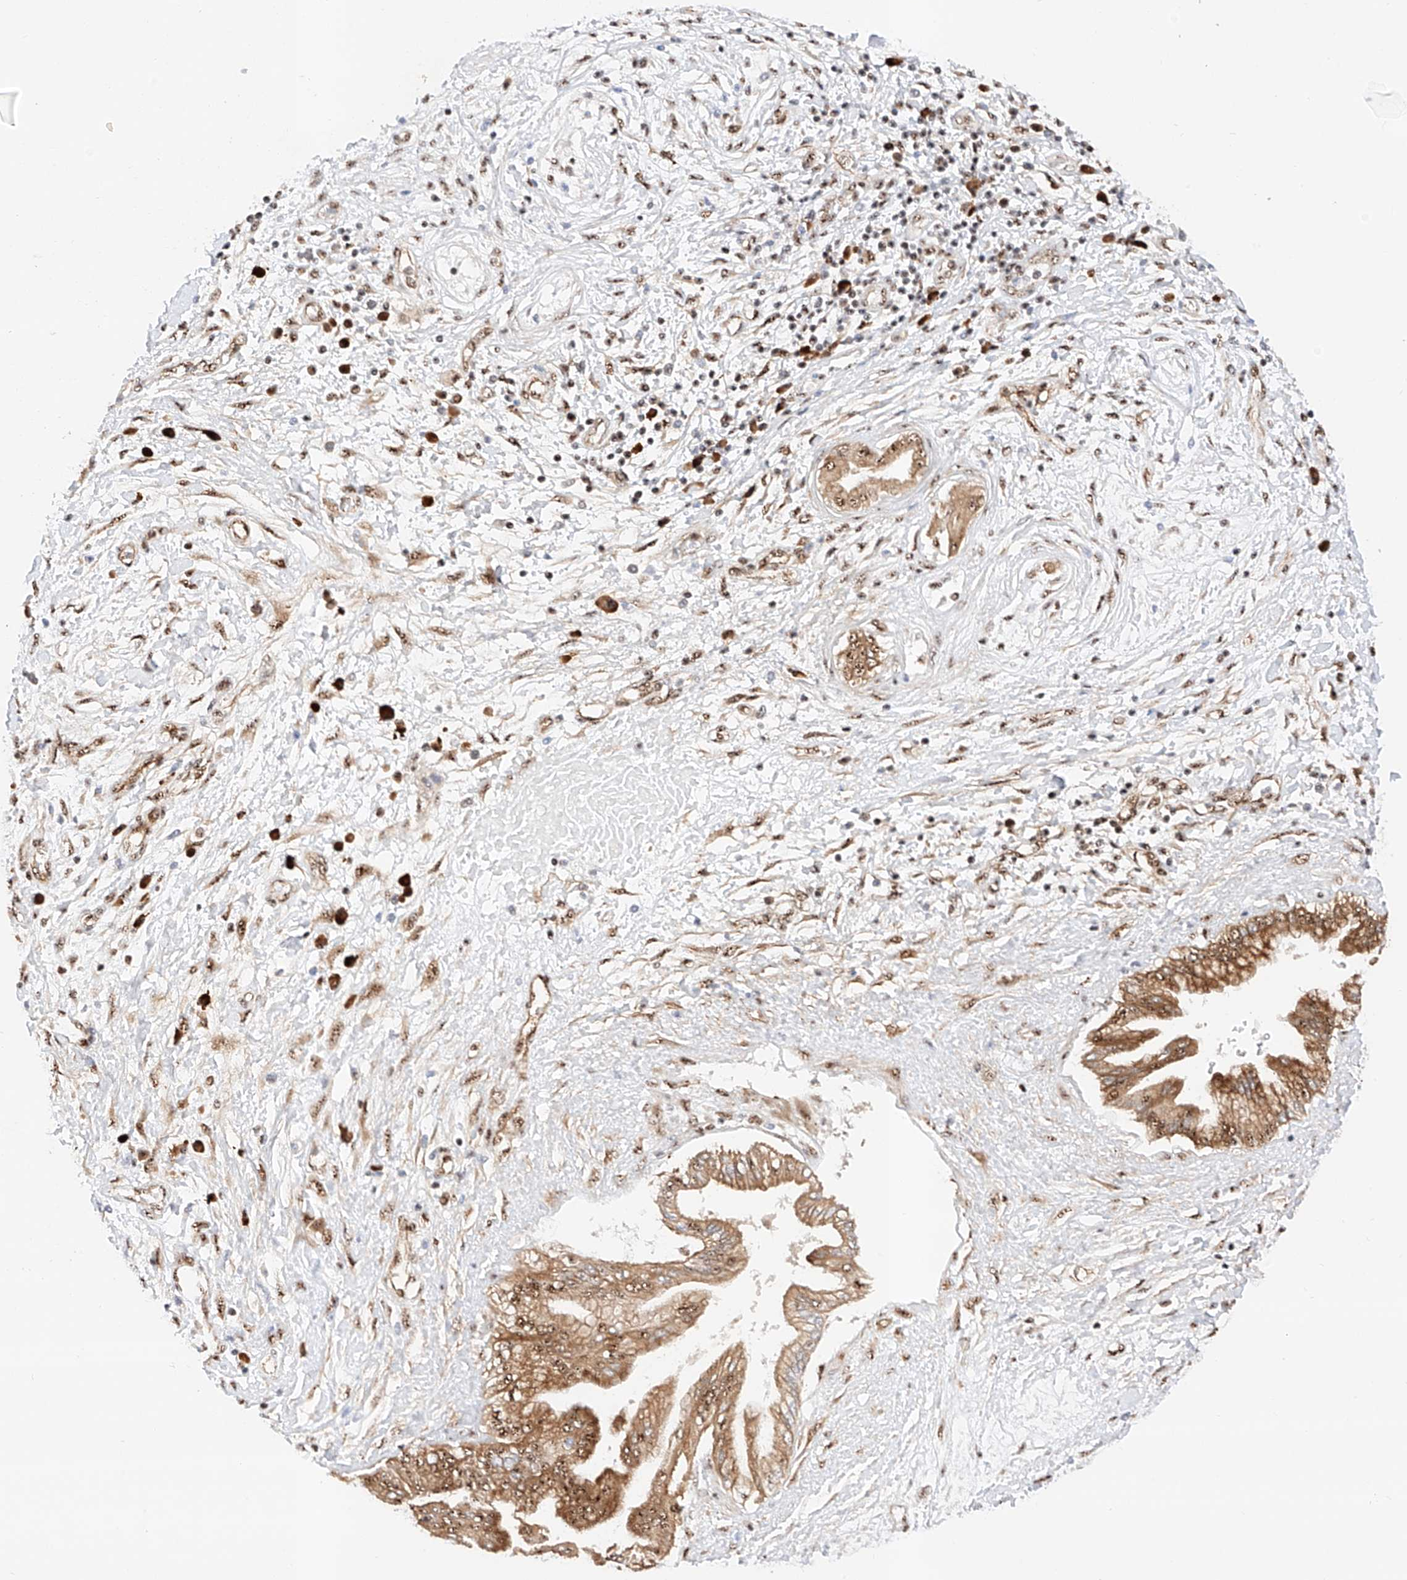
{"staining": {"intensity": "moderate", "quantity": ">75%", "location": "cytoplasmic/membranous,nuclear"}, "tissue": "pancreatic cancer", "cell_type": "Tumor cells", "image_type": "cancer", "snomed": [{"axis": "morphology", "description": "Adenocarcinoma, NOS"}, {"axis": "topography", "description": "Pancreas"}], "caption": "A brown stain shows moderate cytoplasmic/membranous and nuclear expression of a protein in human pancreatic cancer tumor cells.", "gene": "ATXN7L2", "patient": {"sex": "female", "age": 56}}